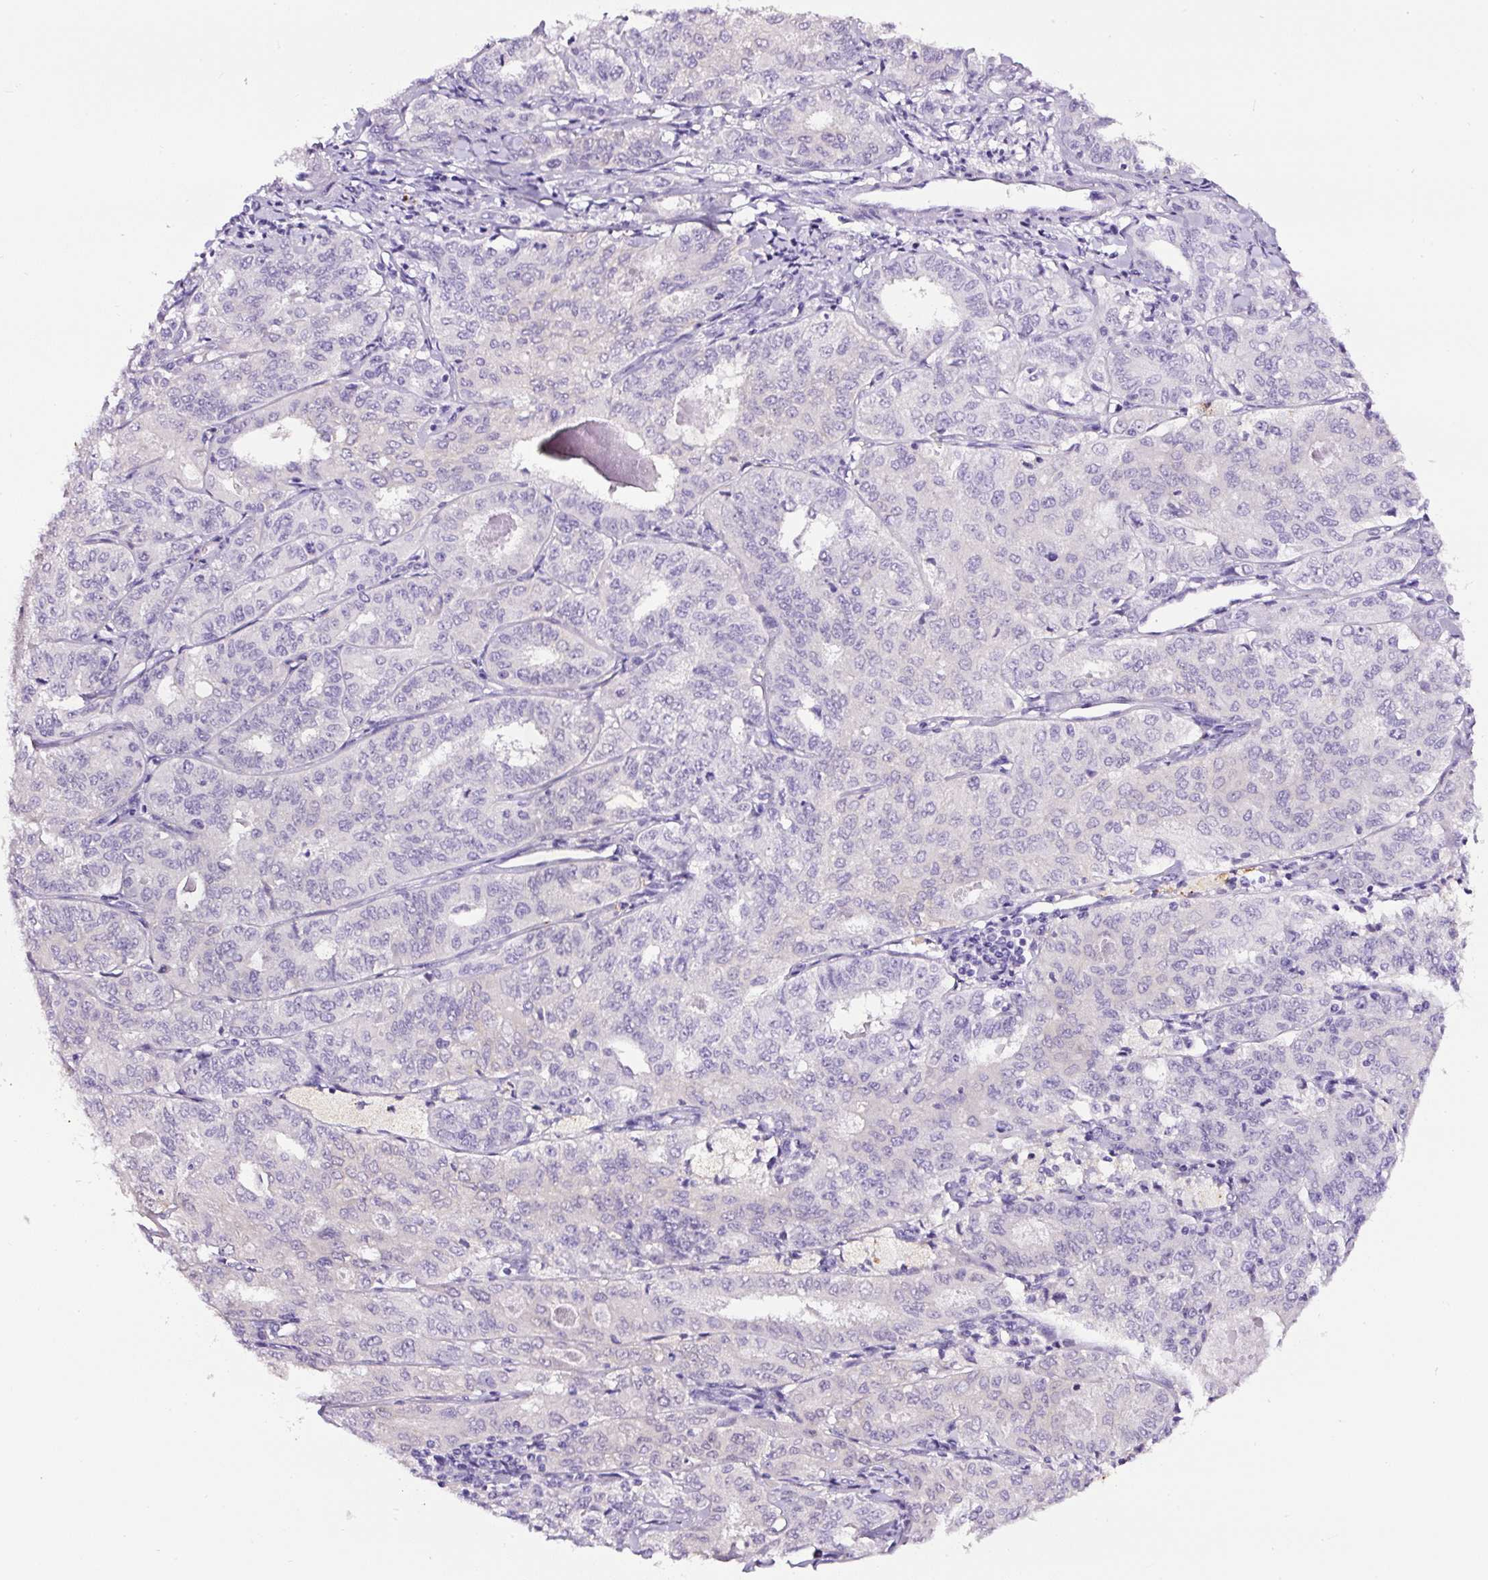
{"staining": {"intensity": "negative", "quantity": "none", "location": "none"}, "tissue": "endometrial cancer", "cell_type": "Tumor cells", "image_type": "cancer", "snomed": [{"axis": "morphology", "description": "Adenocarcinoma, NOS"}, {"axis": "topography", "description": "Endometrium"}], "caption": "An immunohistochemistry (IHC) image of endometrial cancer (adenocarcinoma) is shown. There is no staining in tumor cells of endometrial cancer (adenocarcinoma).", "gene": "SP8", "patient": {"sex": "female", "age": 61}}